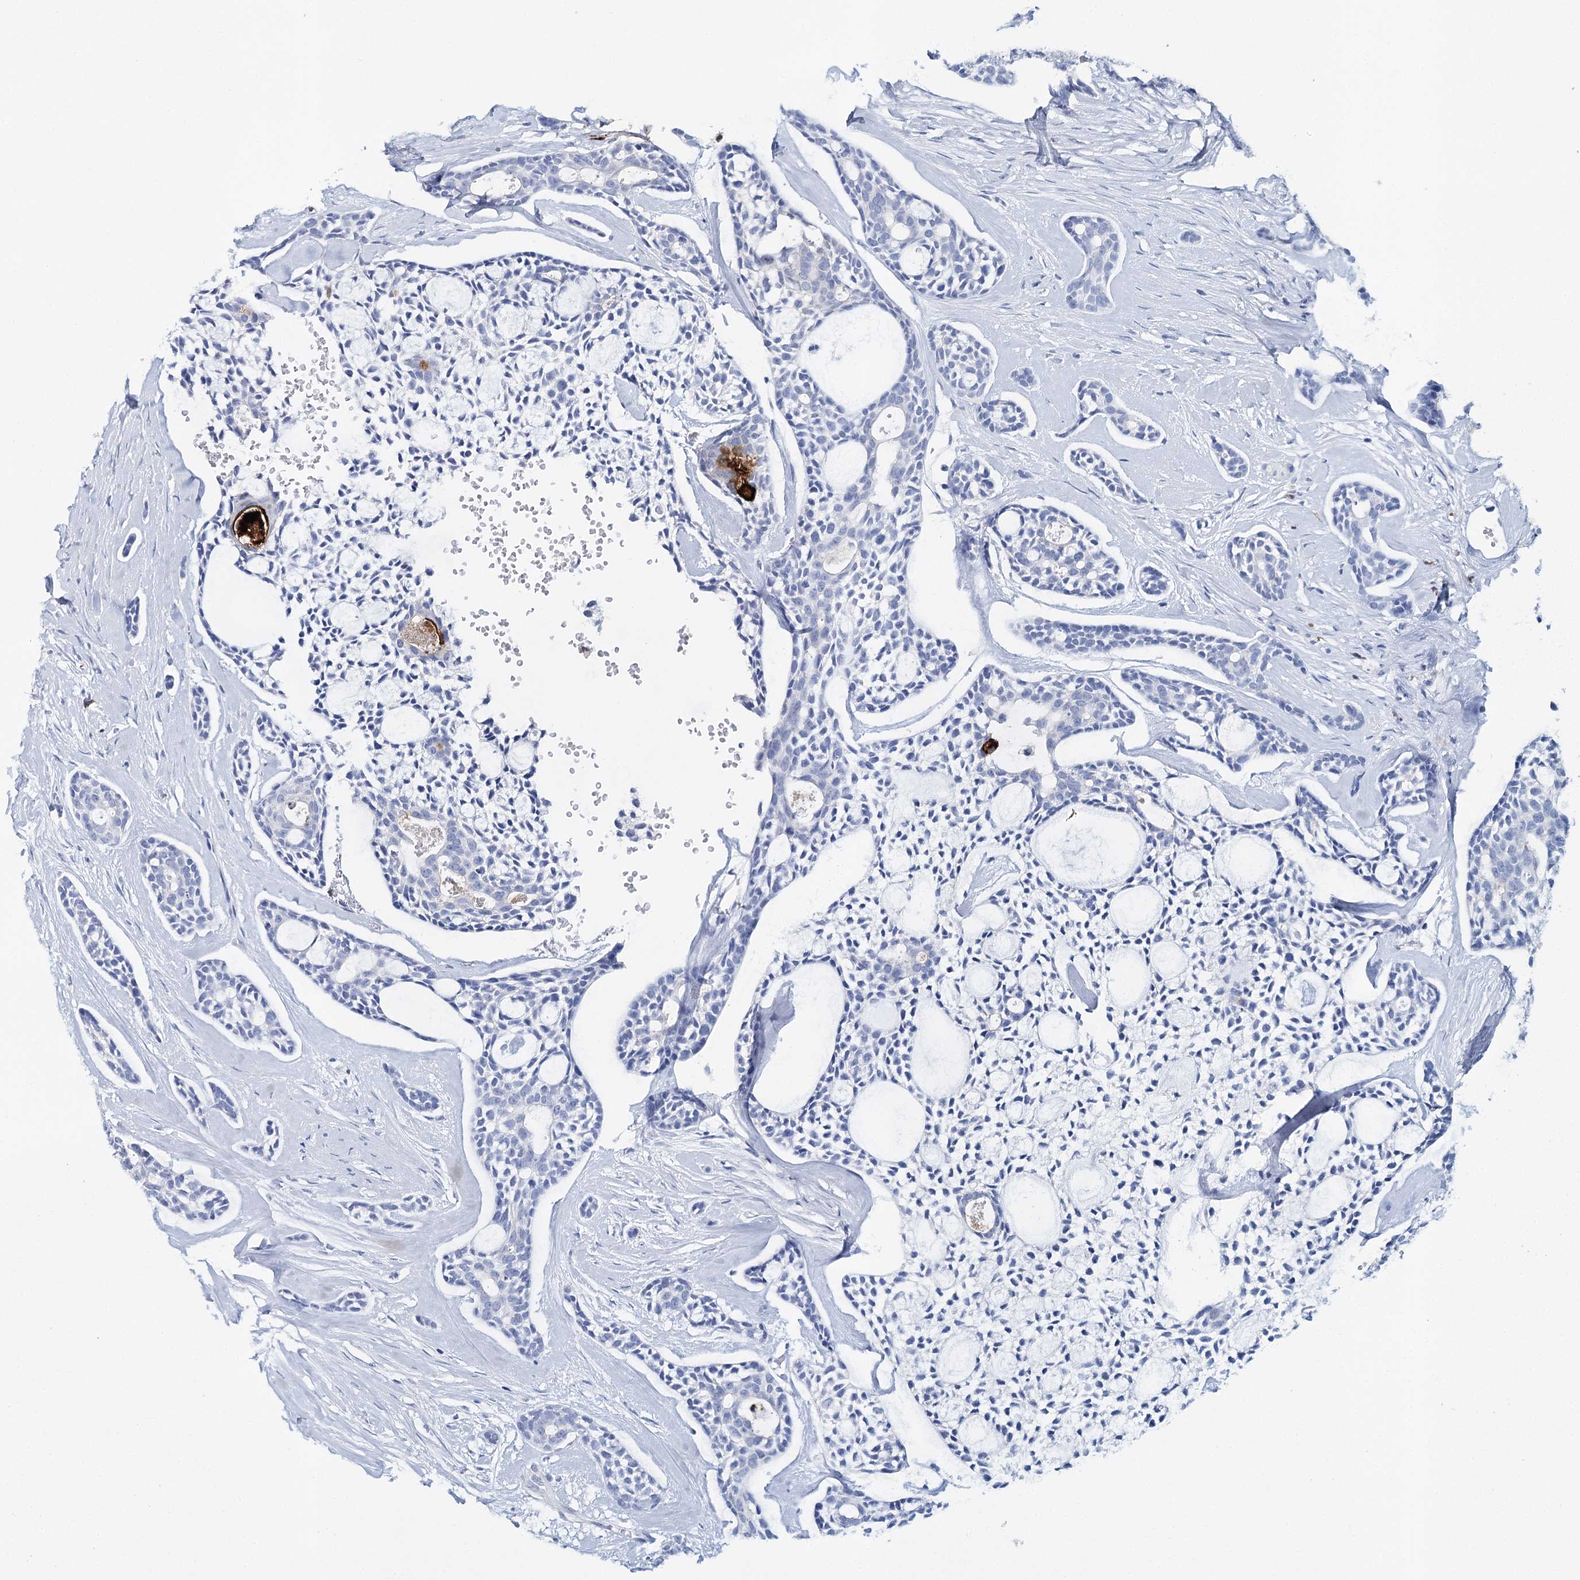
{"staining": {"intensity": "negative", "quantity": "none", "location": "none"}, "tissue": "head and neck cancer", "cell_type": "Tumor cells", "image_type": "cancer", "snomed": [{"axis": "morphology", "description": "Adenocarcinoma, NOS"}, {"axis": "topography", "description": "Subcutis"}, {"axis": "topography", "description": "Head-Neck"}], "caption": "The IHC micrograph has no significant staining in tumor cells of adenocarcinoma (head and neck) tissue.", "gene": "CEACAM8", "patient": {"sex": "female", "age": 73}}